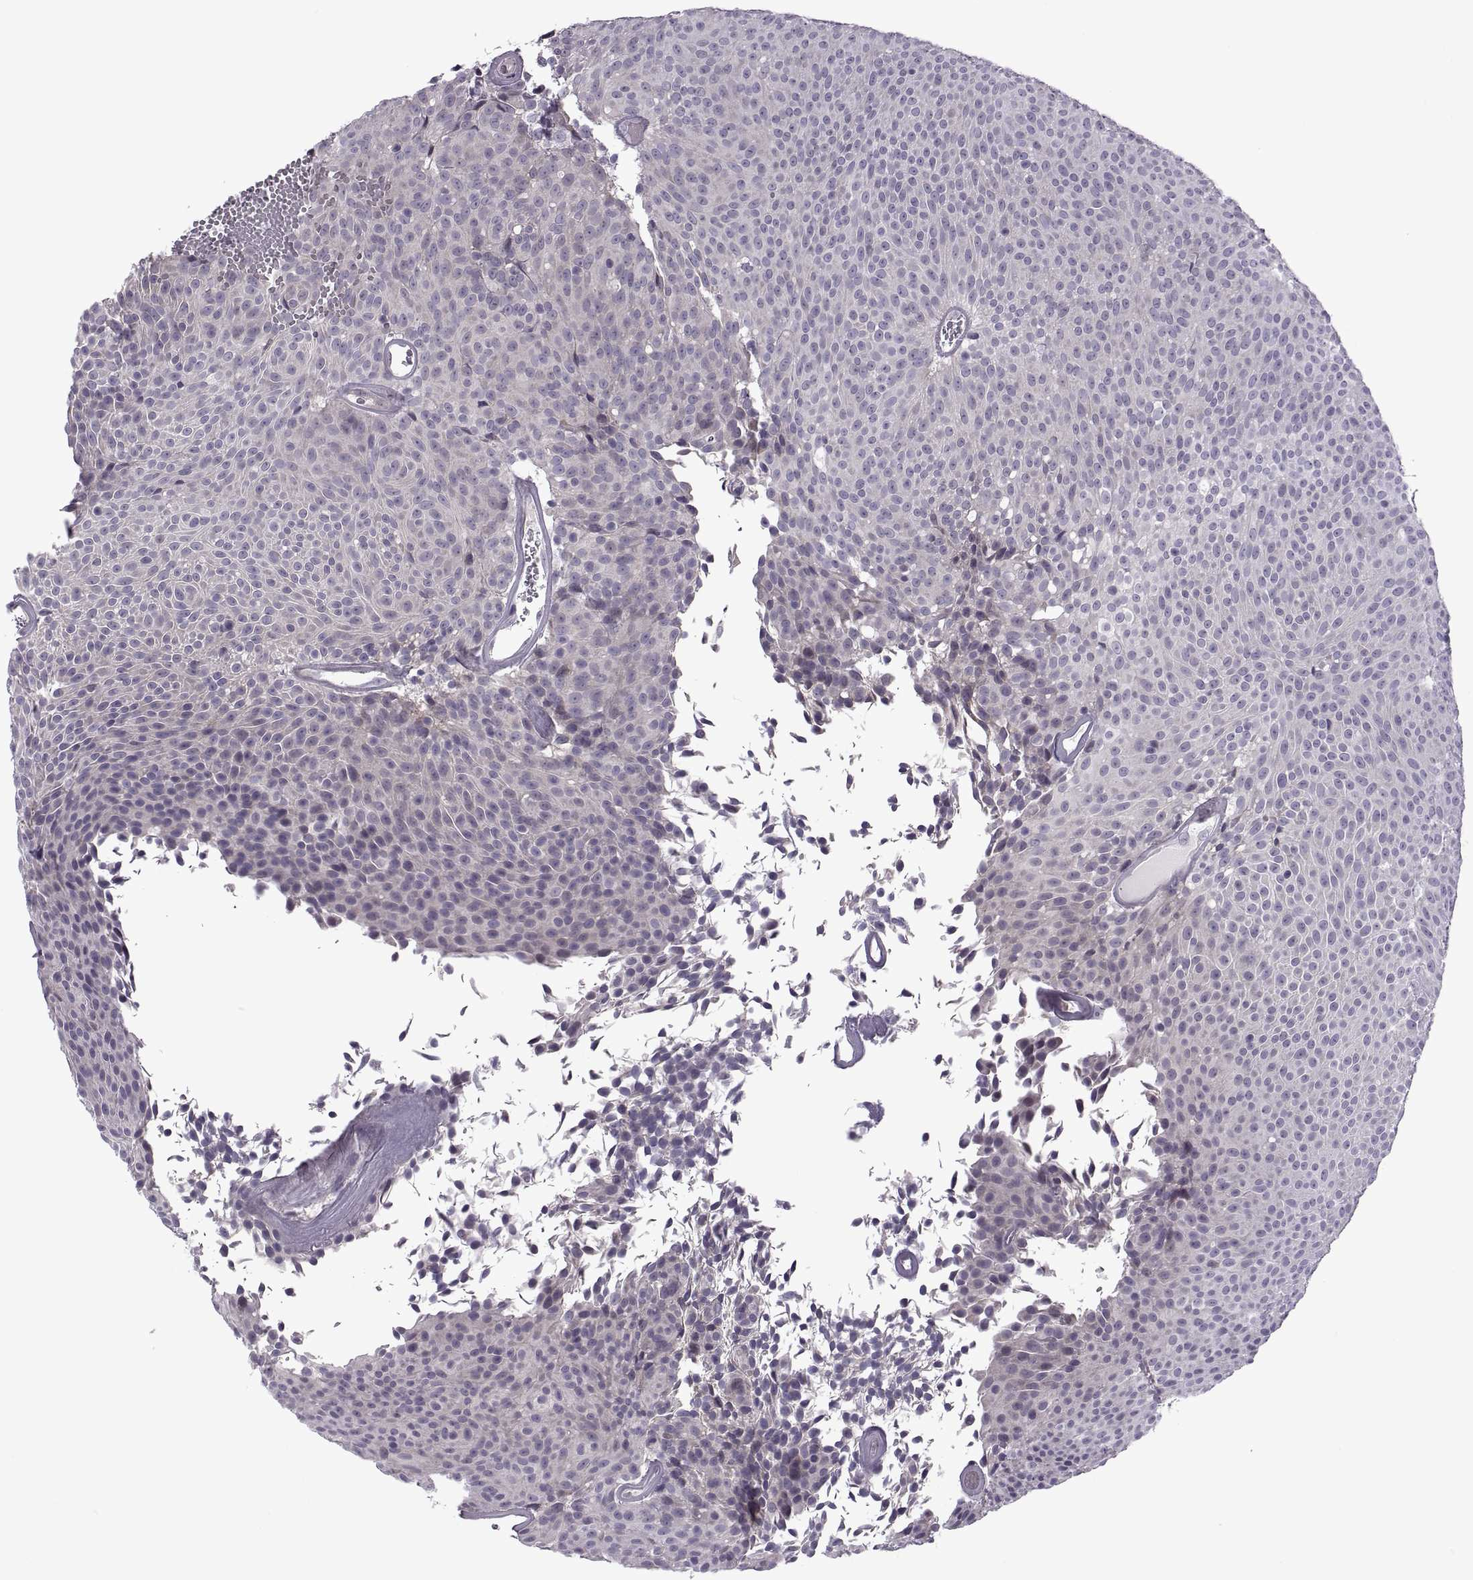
{"staining": {"intensity": "negative", "quantity": "none", "location": "none"}, "tissue": "urothelial cancer", "cell_type": "Tumor cells", "image_type": "cancer", "snomed": [{"axis": "morphology", "description": "Urothelial carcinoma, Low grade"}, {"axis": "topography", "description": "Urinary bladder"}], "caption": "Photomicrograph shows no protein expression in tumor cells of urothelial carcinoma (low-grade) tissue.", "gene": "RIPK4", "patient": {"sex": "male", "age": 77}}